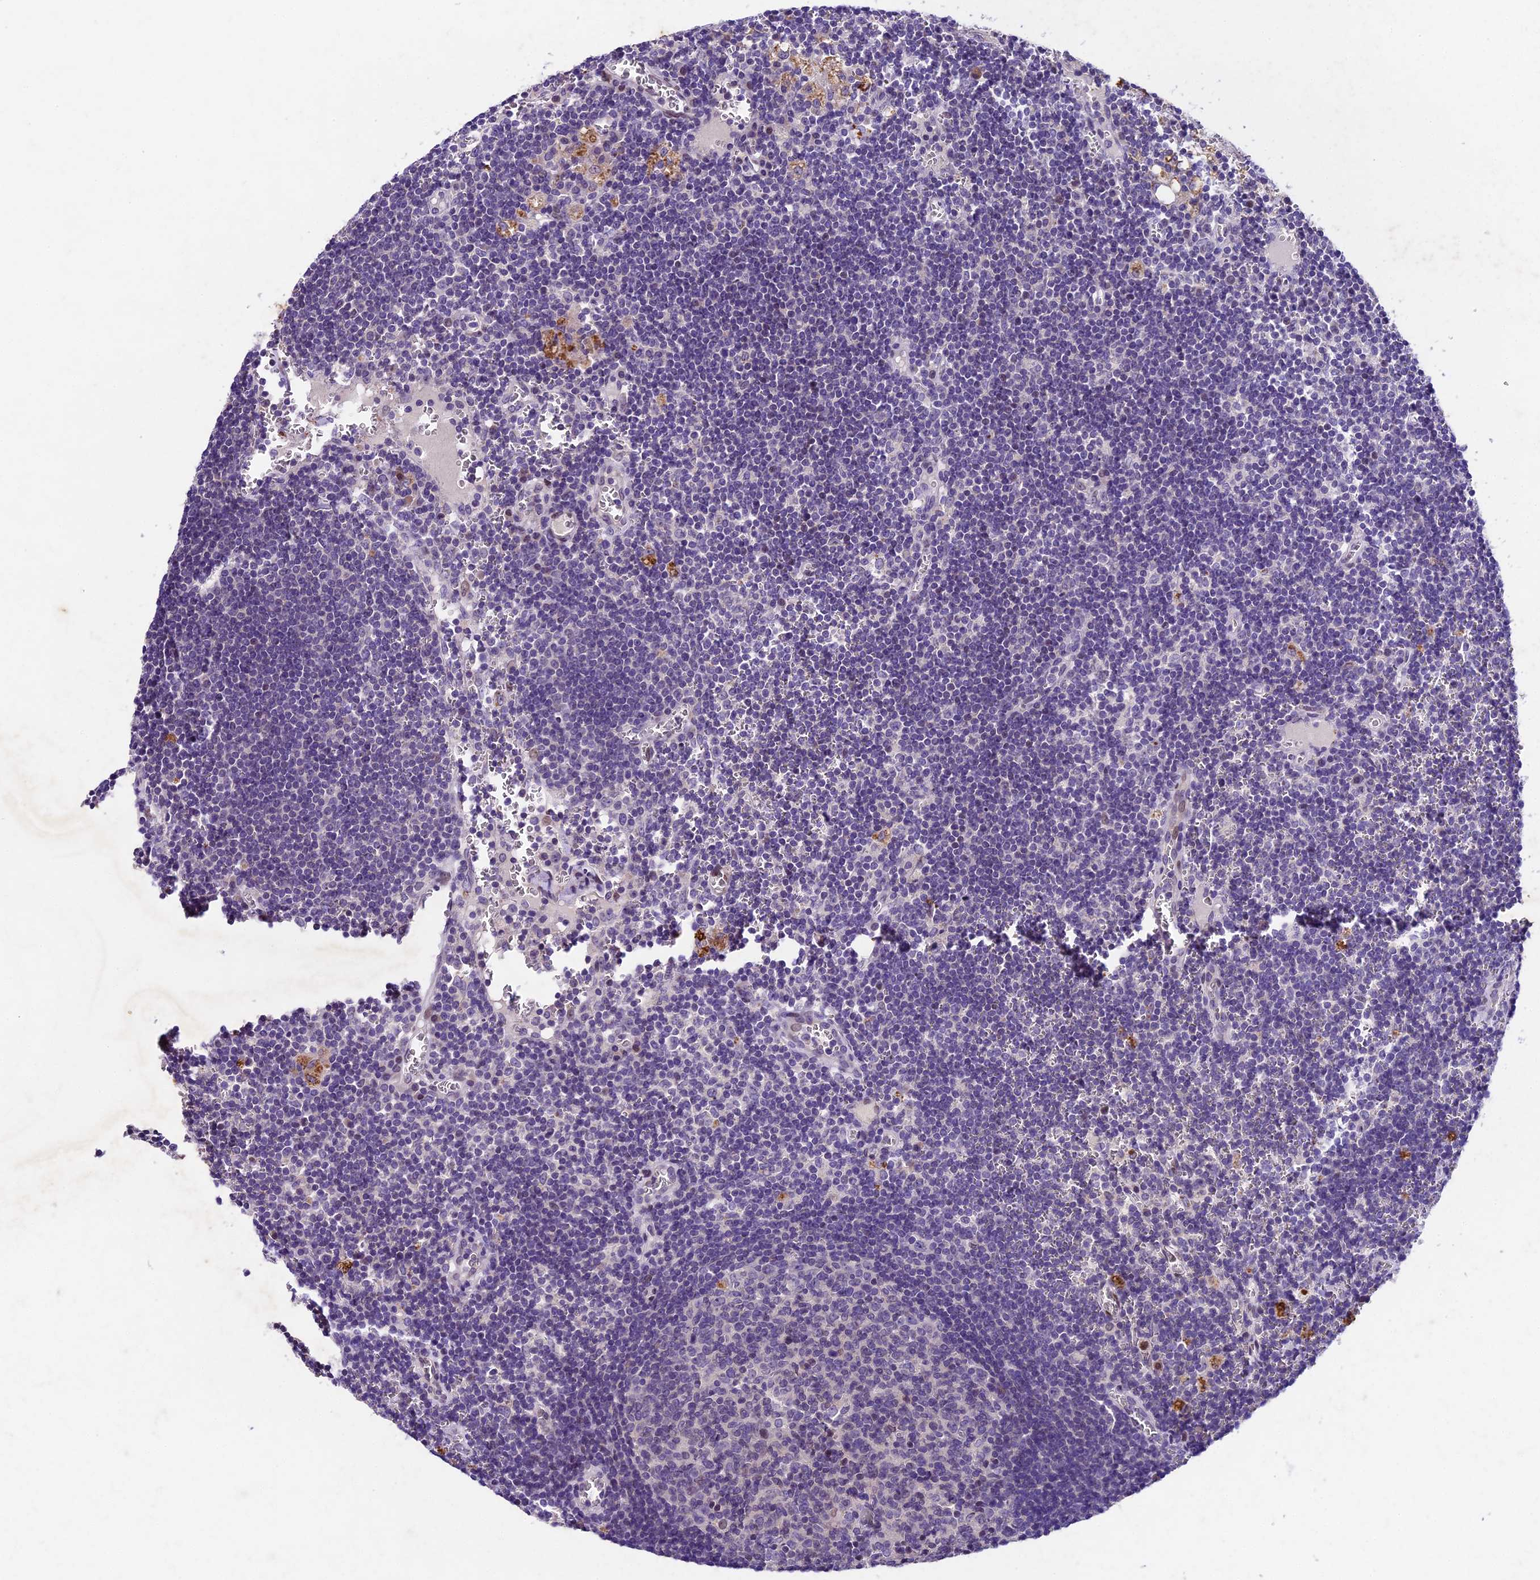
{"staining": {"intensity": "negative", "quantity": "none", "location": "none"}, "tissue": "lymph node", "cell_type": "Germinal center cells", "image_type": "normal", "snomed": [{"axis": "morphology", "description": "Normal tissue, NOS"}, {"axis": "topography", "description": "Lymph node"}], "caption": "DAB immunohistochemical staining of normal lymph node demonstrates no significant expression in germinal center cells. Brightfield microscopy of IHC stained with DAB (3,3'-diaminobenzidine) (brown) and hematoxylin (blue), captured at high magnification.", "gene": "IFT140", "patient": {"sex": "female", "age": 73}}